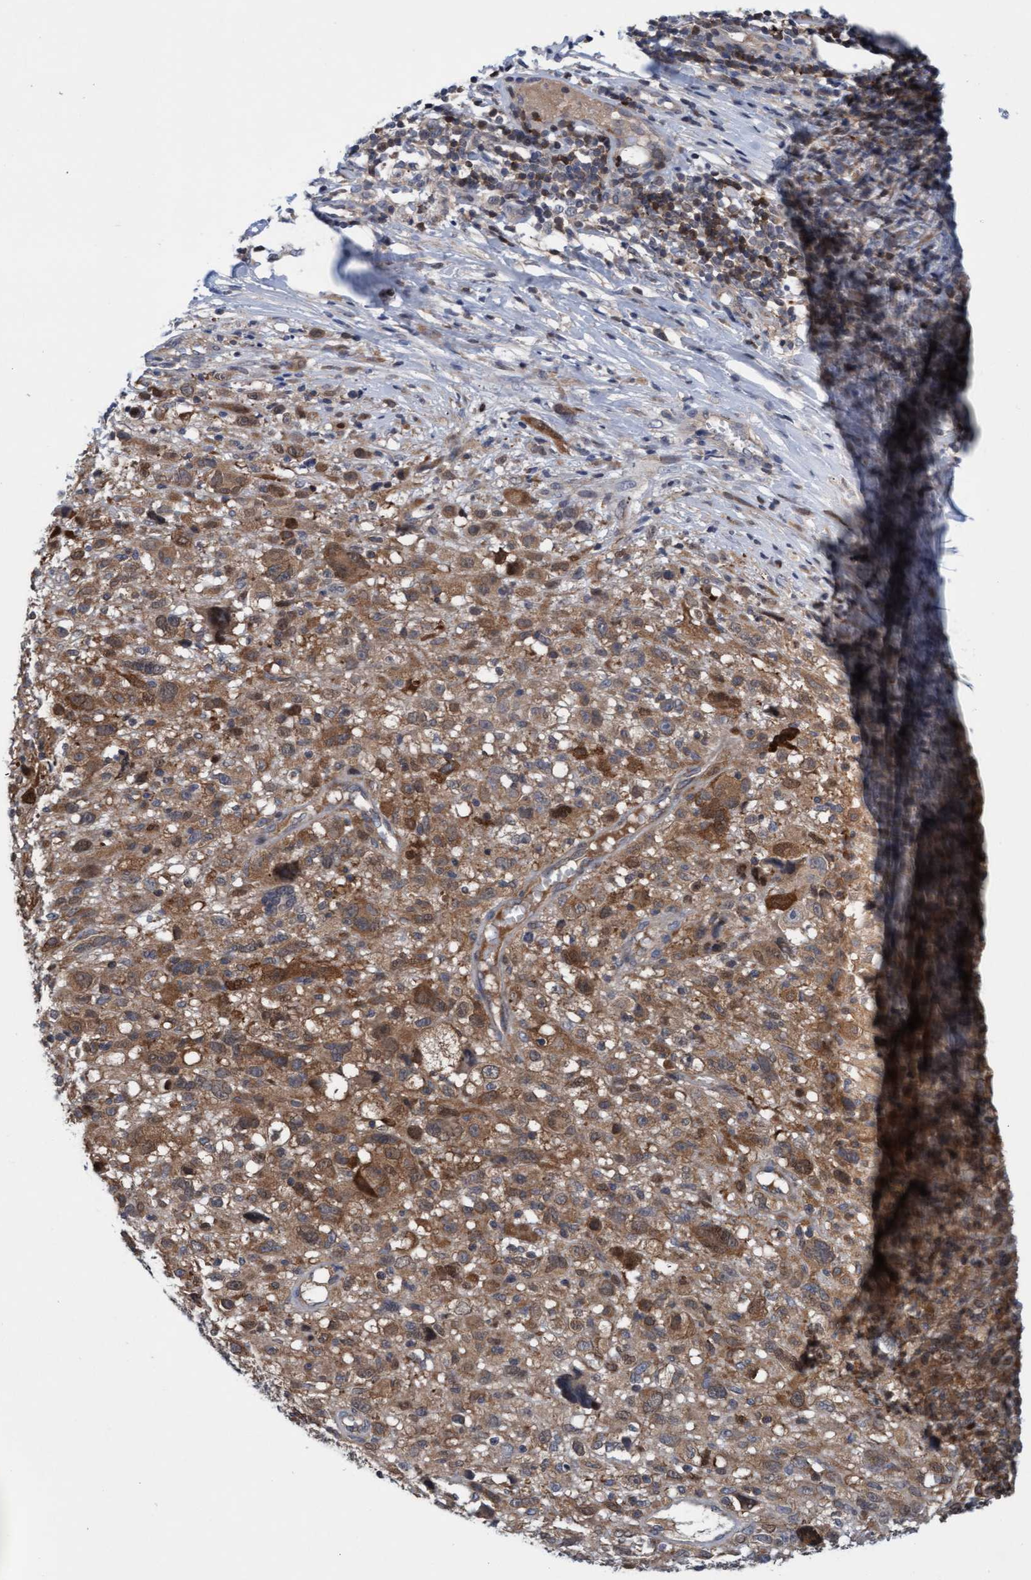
{"staining": {"intensity": "weak", "quantity": "25%-75%", "location": "cytoplasmic/membranous"}, "tissue": "melanoma", "cell_type": "Tumor cells", "image_type": "cancer", "snomed": [{"axis": "morphology", "description": "Malignant melanoma, NOS"}, {"axis": "topography", "description": "Skin"}], "caption": "An immunohistochemistry (IHC) photomicrograph of tumor tissue is shown. Protein staining in brown highlights weak cytoplasmic/membranous positivity in melanoma within tumor cells. Using DAB (brown) and hematoxylin (blue) stains, captured at high magnification using brightfield microscopy.", "gene": "KLHL25", "patient": {"sex": "female", "age": 55}}